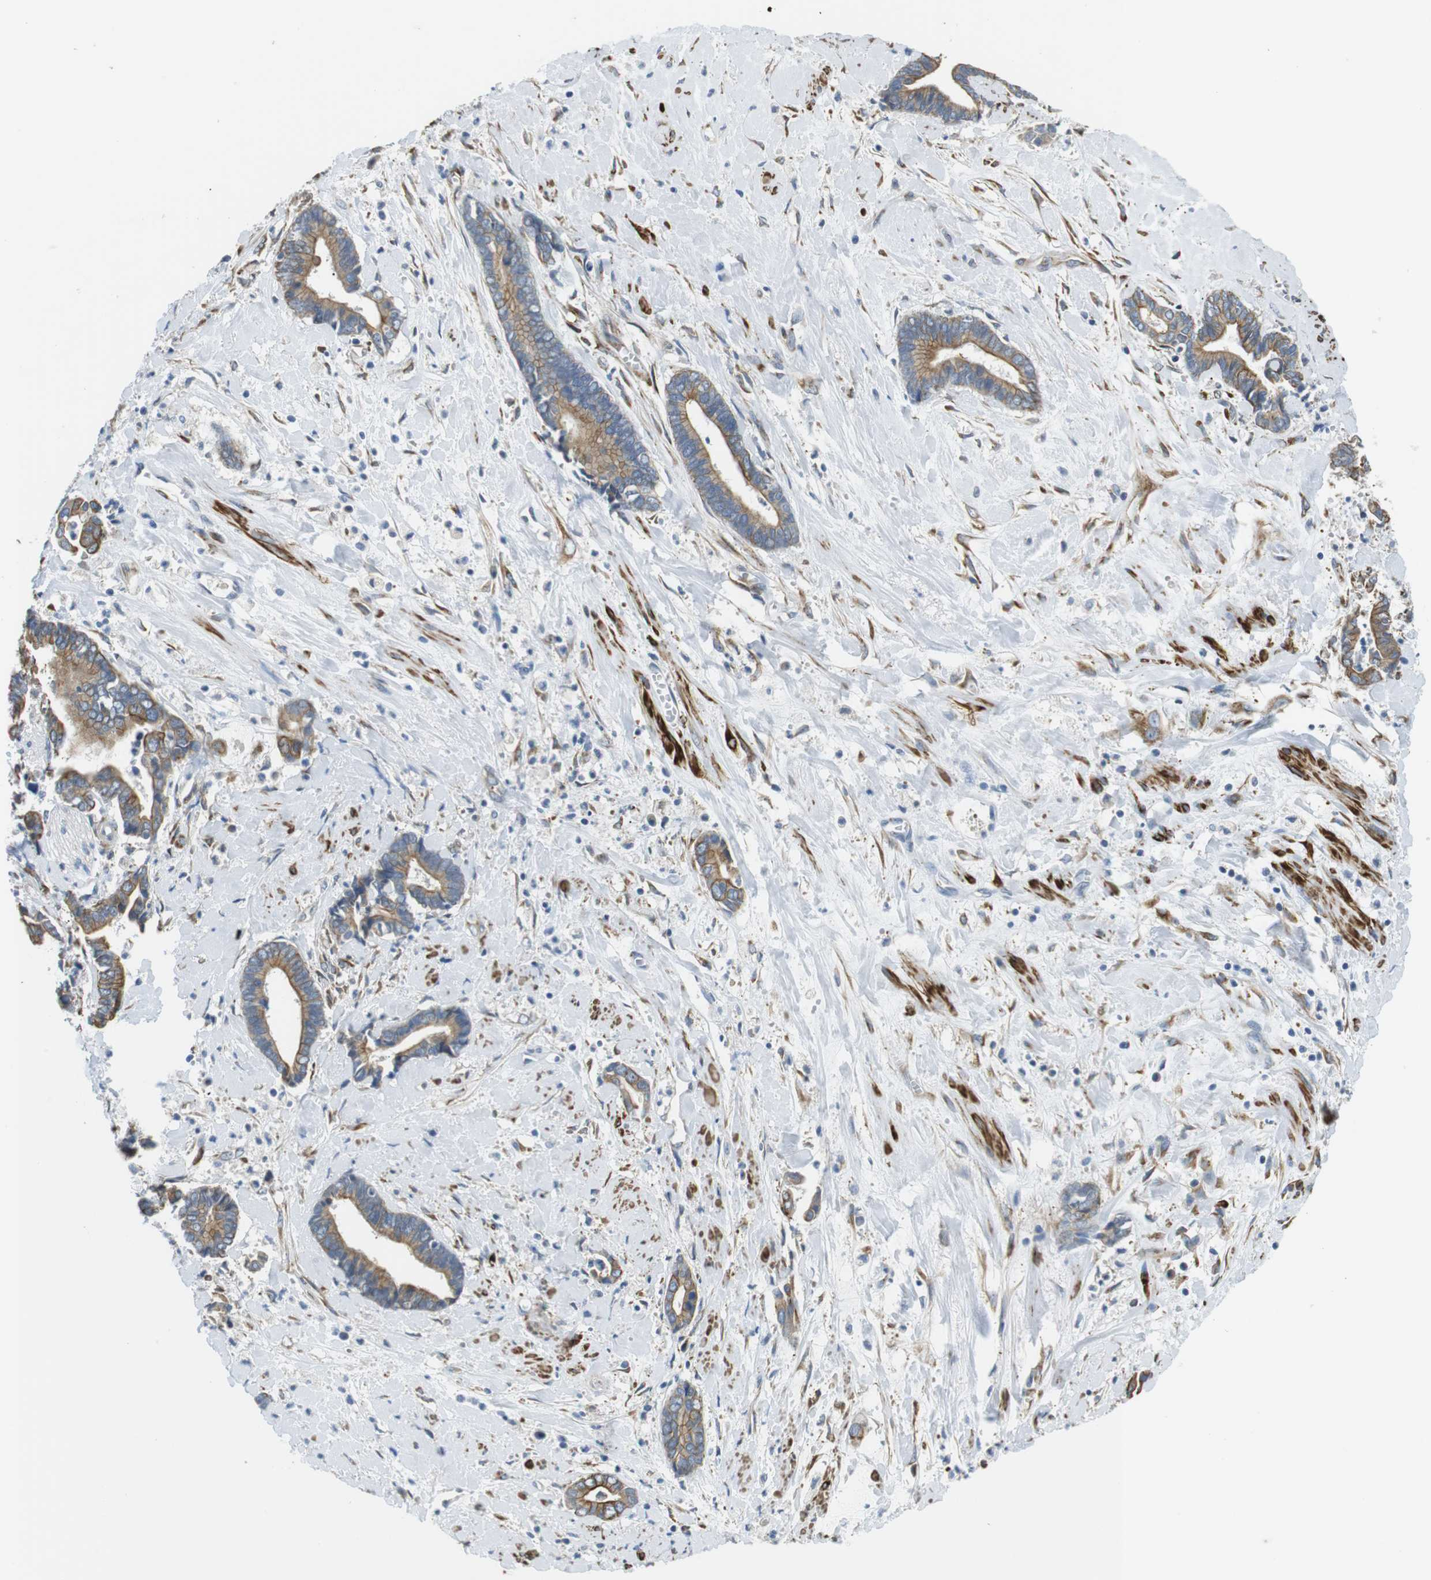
{"staining": {"intensity": "moderate", "quantity": ">75%", "location": "cytoplasmic/membranous"}, "tissue": "cervical cancer", "cell_type": "Tumor cells", "image_type": "cancer", "snomed": [{"axis": "morphology", "description": "Adenocarcinoma, NOS"}, {"axis": "topography", "description": "Cervix"}], "caption": "Adenocarcinoma (cervical) stained with a brown dye reveals moderate cytoplasmic/membranous positive positivity in about >75% of tumor cells.", "gene": "UNC5CL", "patient": {"sex": "female", "age": 44}}